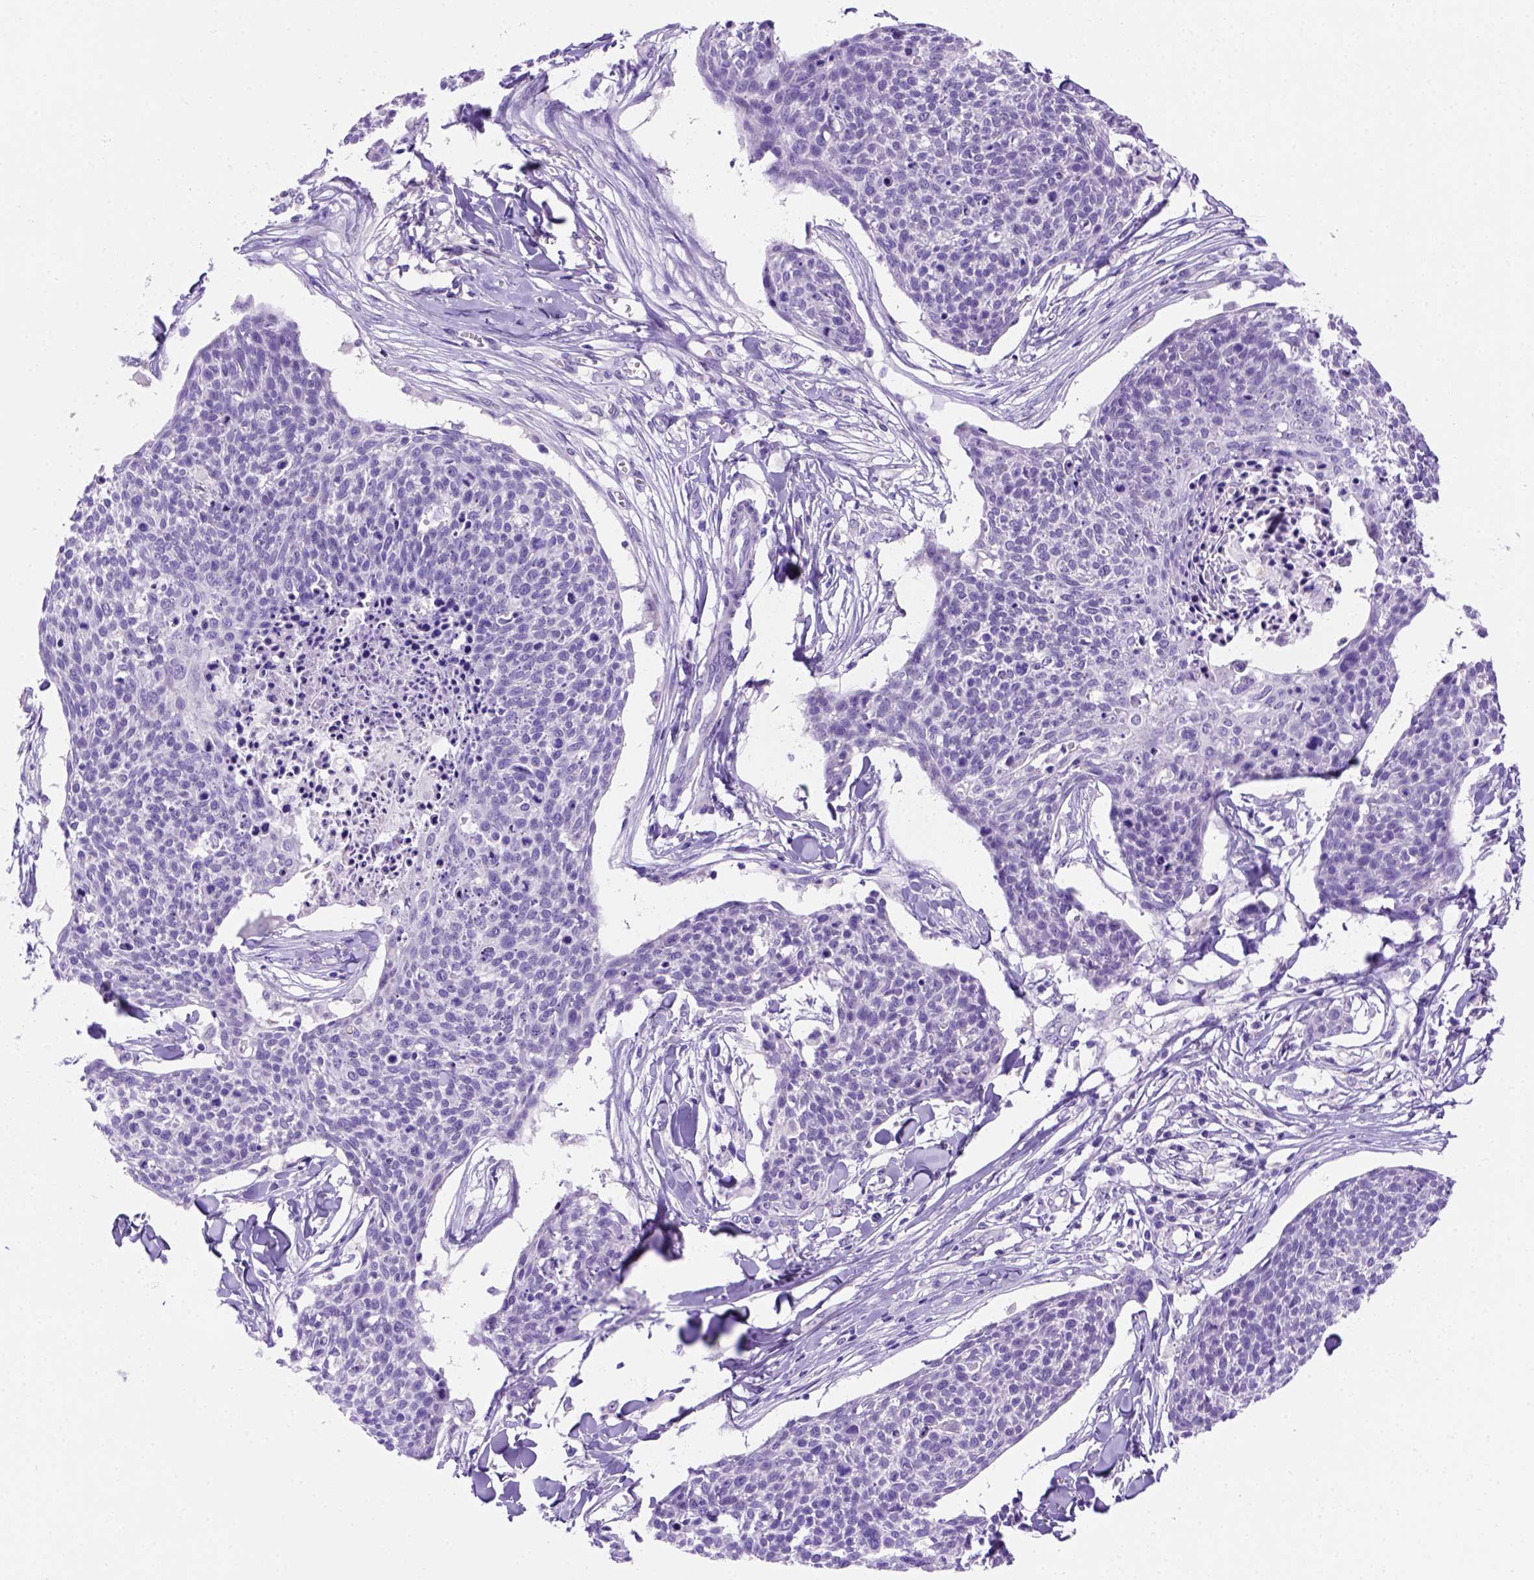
{"staining": {"intensity": "negative", "quantity": "none", "location": "none"}, "tissue": "skin cancer", "cell_type": "Tumor cells", "image_type": "cancer", "snomed": [{"axis": "morphology", "description": "Squamous cell carcinoma, NOS"}, {"axis": "topography", "description": "Skin"}, {"axis": "topography", "description": "Vulva"}], "caption": "This is a micrograph of immunohistochemistry staining of skin cancer (squamous cell carcinoma), which shows no positivity in tumor cells.", "gene": "FAM81B", "patient": {"sex": "female", "age": 75}}